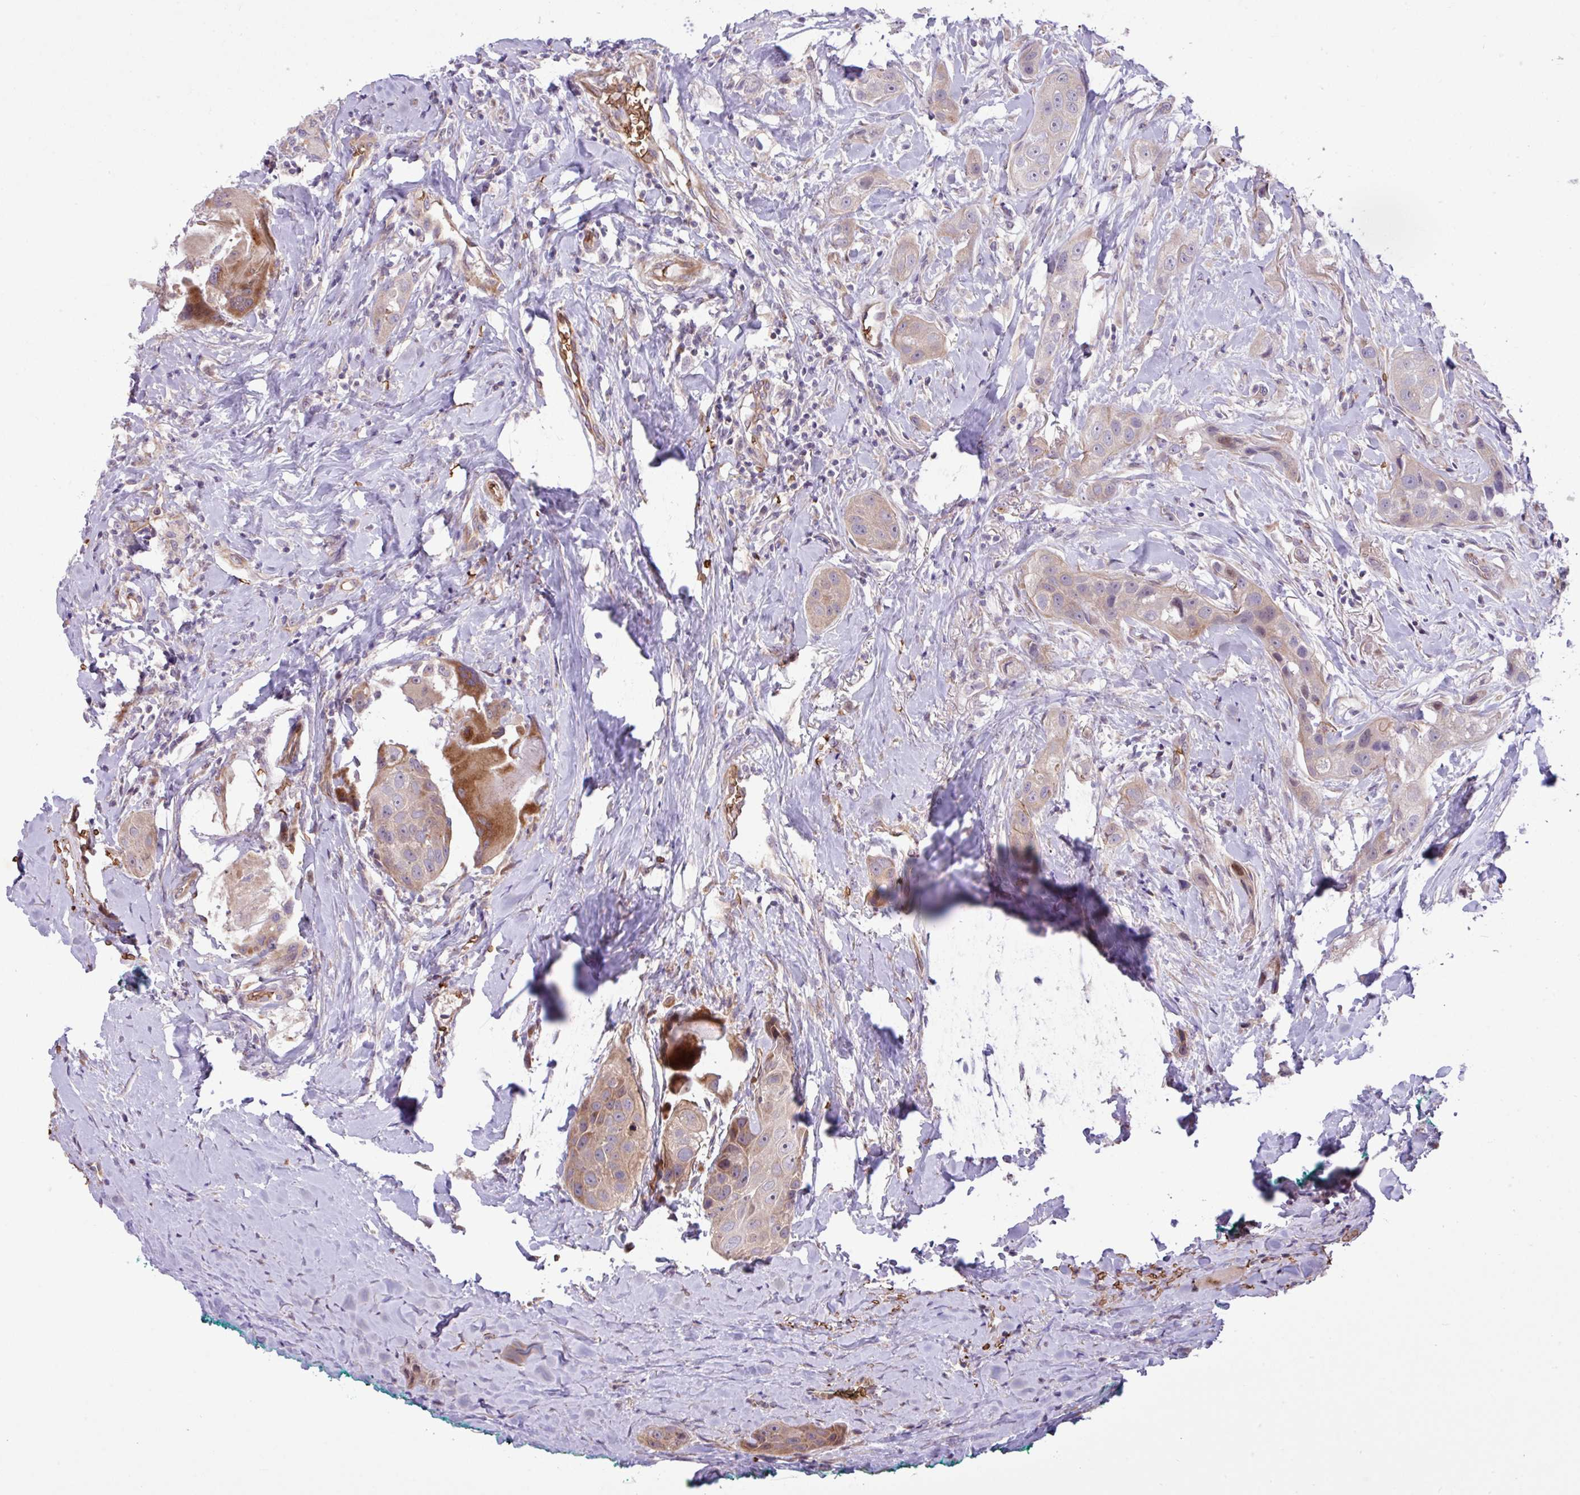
{"staining": {"intensity": "moderate", "quantity": "<25%", "location": "cytoplasmic/membranous"}, "tissue": "head and neck cancer", "cell_type": "Tumor cells", "image_type": "cancer", "snomed": [{"axis": "morphology", "description": "Normal tissue, NOS"}, {"axis": "morphology", "description": "Squamous cell carcinoma, NOS"}, {"axis": "topography", "description": "Skeletal muscle"}, {"axis": "topography", "description": "Head-Neck"}], "caption": "Immunohistochemistry photomicrograph of human head and neck squamous cell carcinoma stained for a protein (brown), which exhibits low levels of moderate cytoplasmic/membranous expression in about <25% of tumor cells.", "gene": "RAD21L1", "patient": {"sex": "male", "age": 51}}